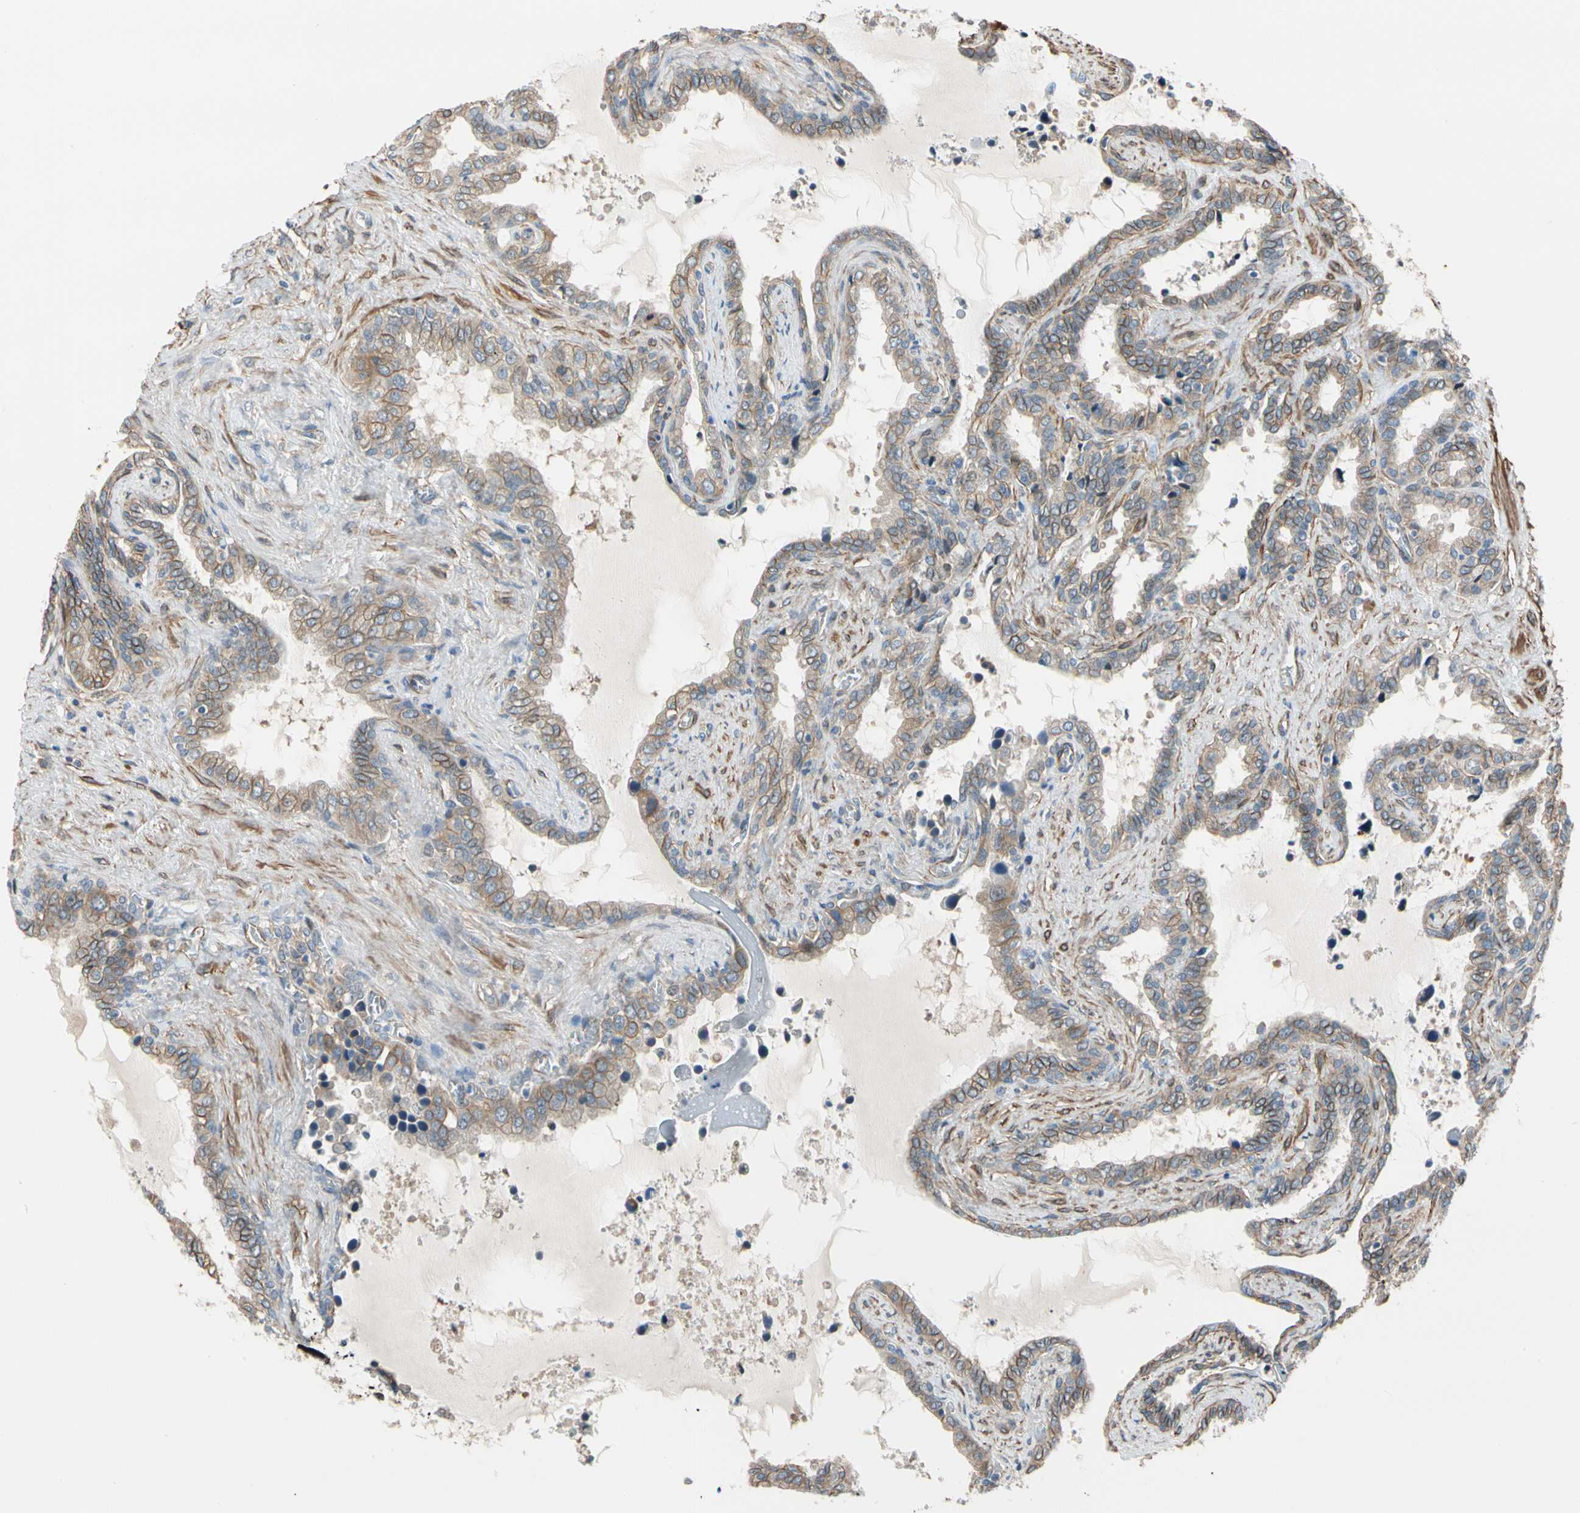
{"staining": {"intensity": "moderate", "quantity": "25%-75%", "location": "cytoplasmic/membranous"}, "tissue": "seminal vesicle", "cell_type": "Glandular cells", "image_type": "normal", "snomed": [{"axis": "morphology", "description": "Normal tissue, NOS"}, {"axis": "topography", "description": "Seminal veicle"}], "caption": "Immunohistochemical staining of unremarkable seminal vesicle displays moderate cytoplasmic/membranous protein expression in about 25%-75% of glandular cells.", "gene": "LIMK2", "patient": {"sex": "male", "age": 46}}